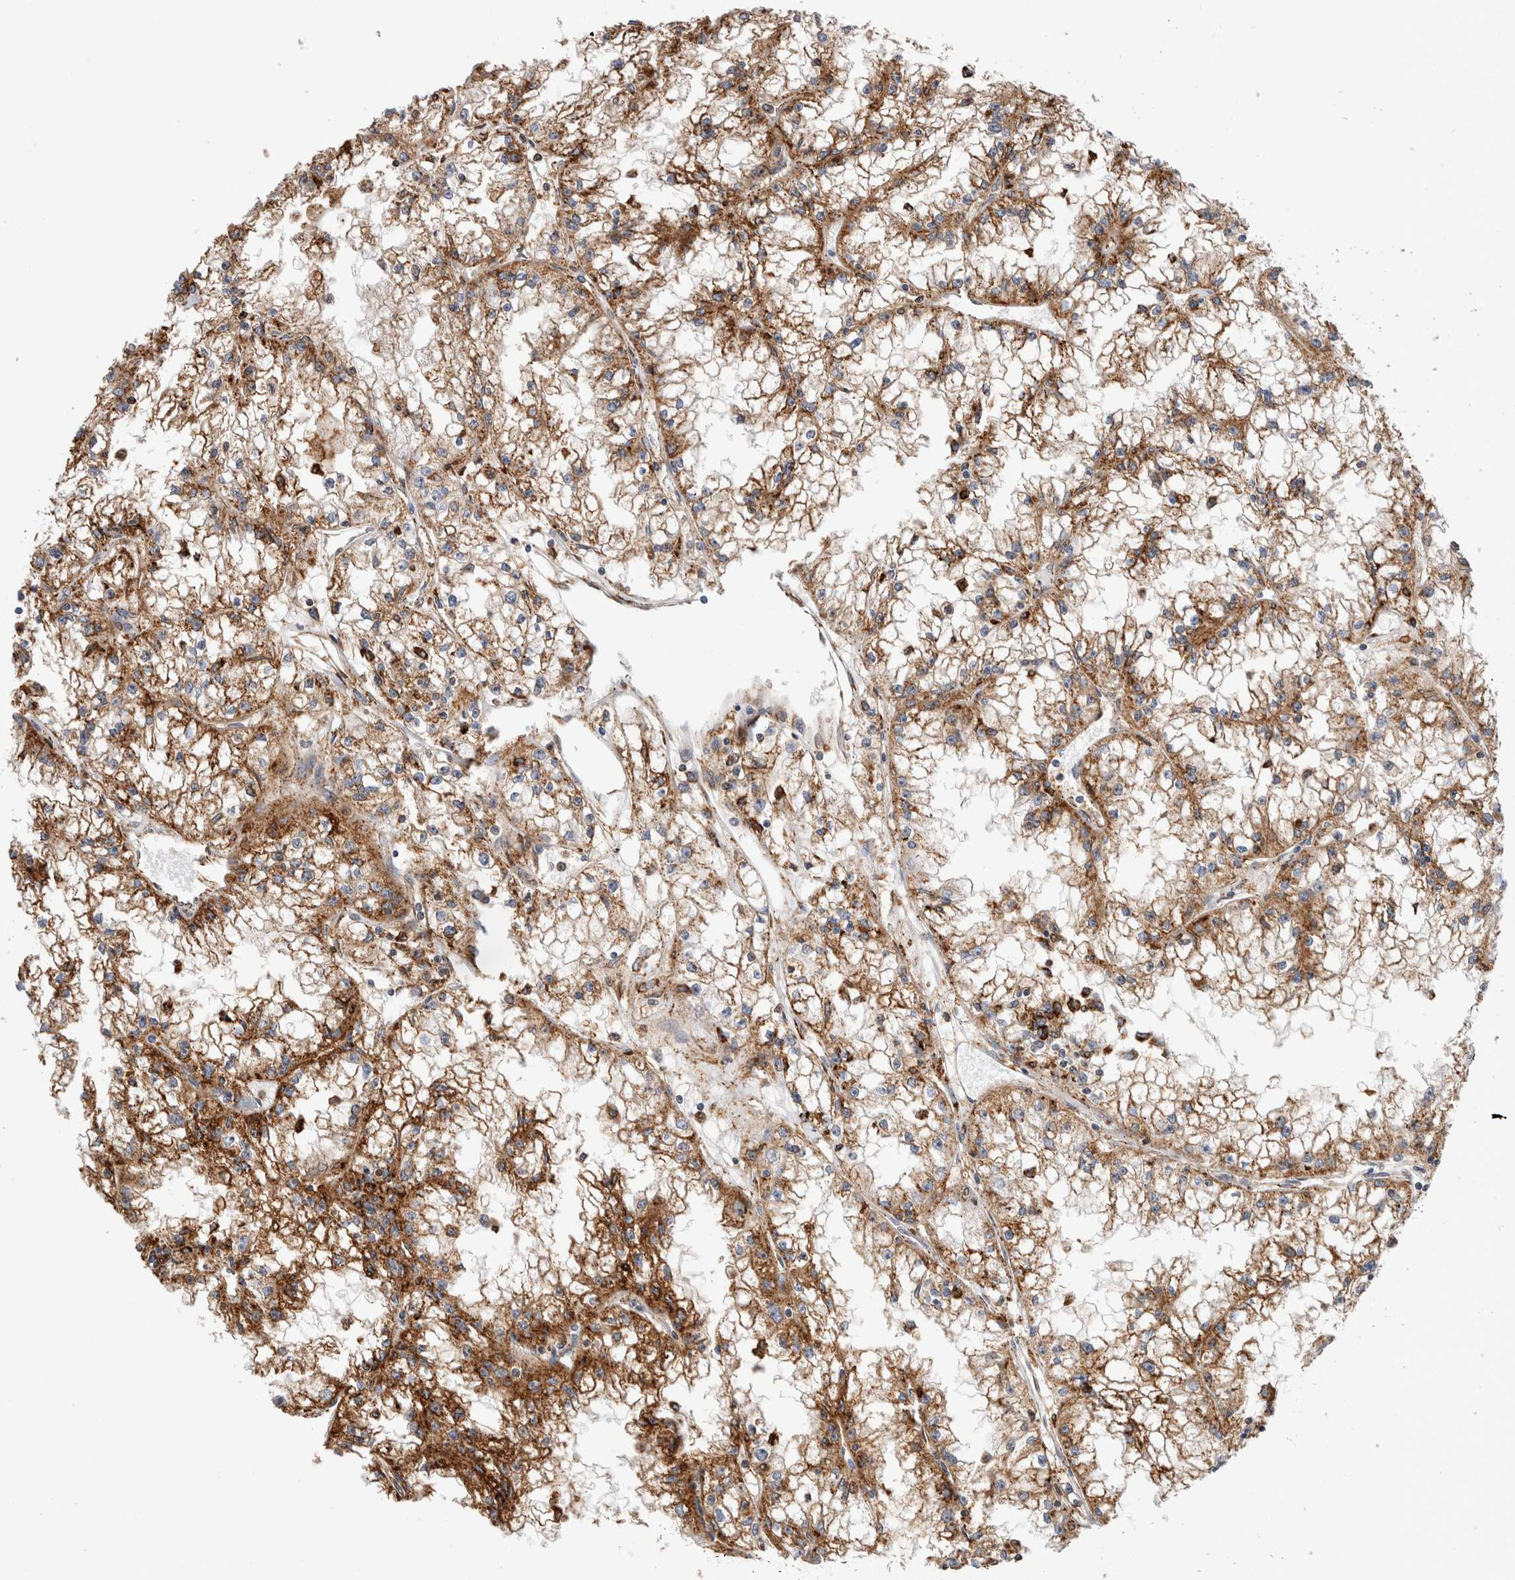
{"staining": {"intensity": "moderate", "quantity": ">75%", "location": "cytoplasmic/membranous"}, "tissue": "renal cancer", "cell_type": "Tumor cells", "image_type": "cancer", "snomed": [{"axis": "morphology", "description": "Adenocarcinoma, NOS"}, {"axis": "topography", "description": "Kidney"}], "caption": "DAB (3,3'-diaminobenzidine) immunohistochemical staining of renal adenocarcinoma shows moderate cytoplasmic/membranous protein staining in about >75% of tumor cells. (DAB (3,3'-diaminobenzidine) IHC, brown staining for protein, blue staining for nuclei).", "gene": "CCDC88B", "patient": {"sex": "male", "age": 56}}